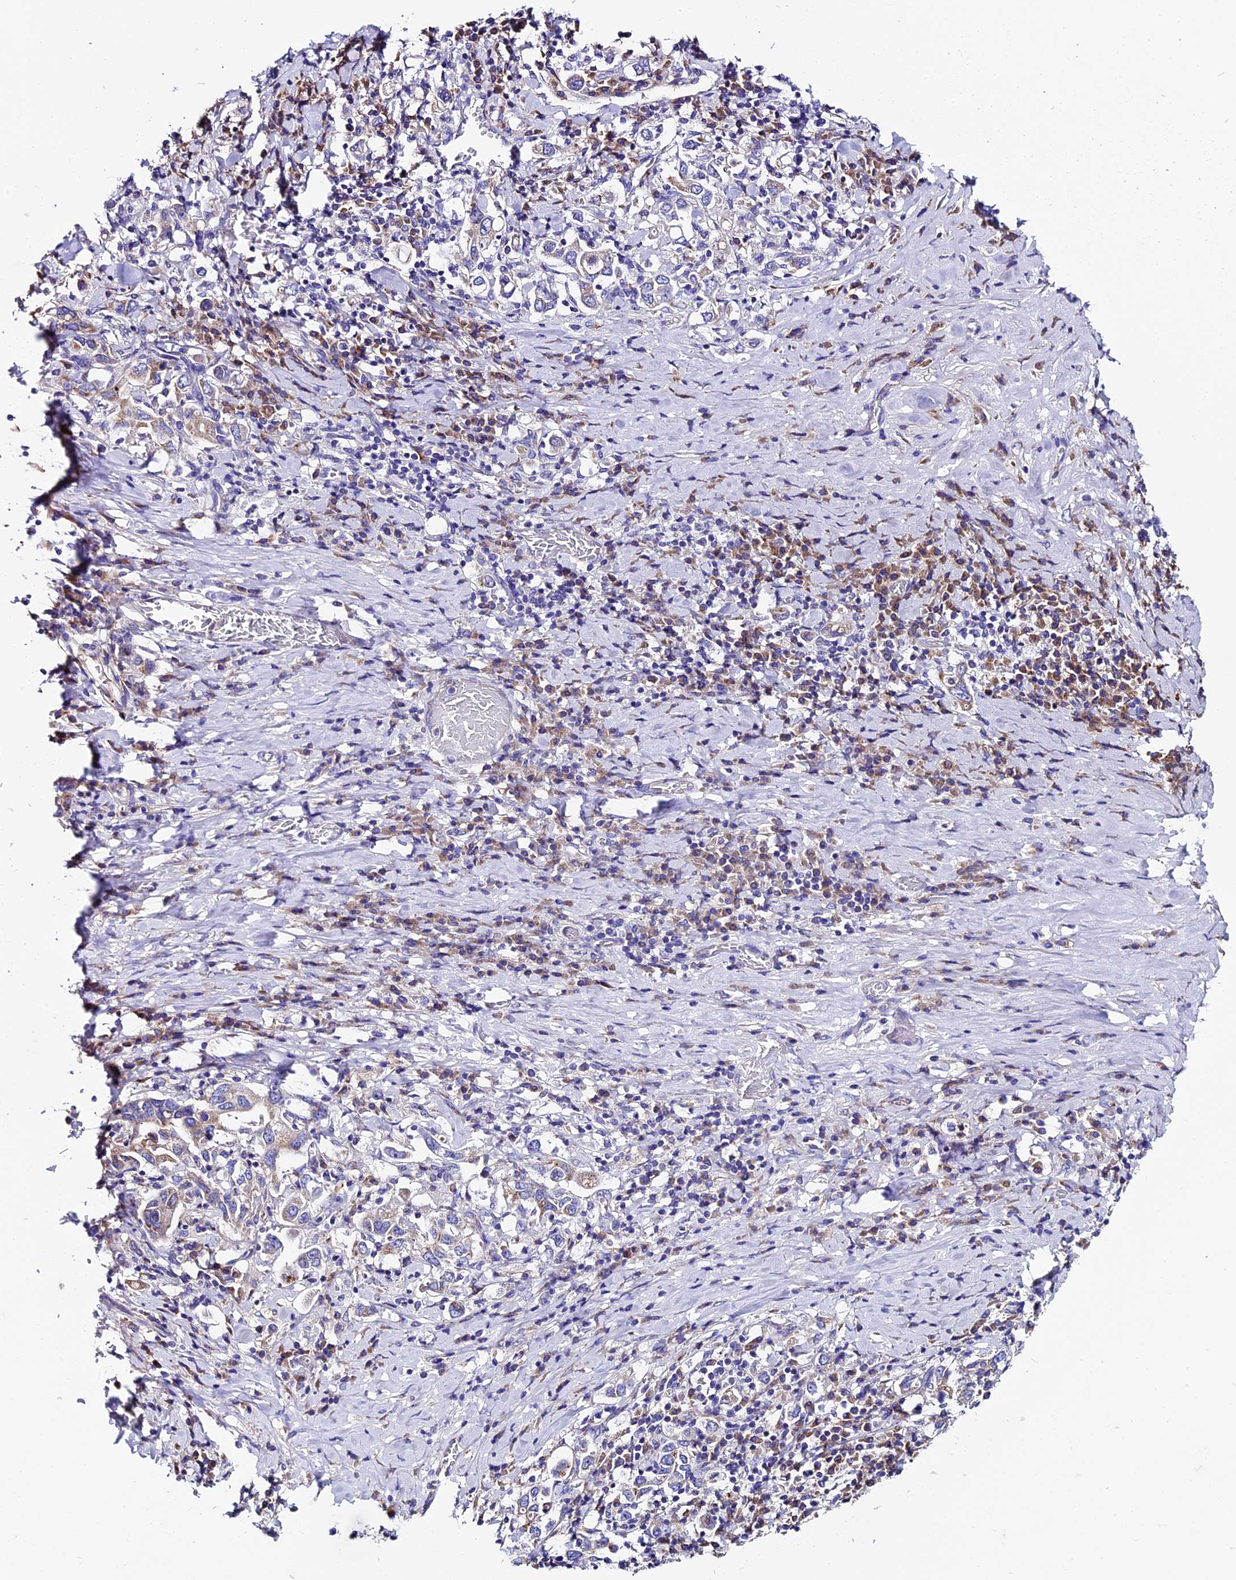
{"staining": {"intensity": "weak", "quantity": "<25%", "location": "cytoplasmic/membranous"}, "tissue": "stomach cancer", "cell_type": "Tumor cells", "image_type": "cancer", "snomed": [{"axis": "morphology", "description": "Adenocarcinoma, NOS"}, {"axis": "topography", "description": "Stomach, upper"}, {"axis": "topography", "description": "Stomach"}], "caption": "Stomach cancer (adenocarcinoma) was stained to show a protein in brown. There is no significant staining in tumor cells.", "gene": "COMTD1", "patient": {"sex": "male", "age": 62}}